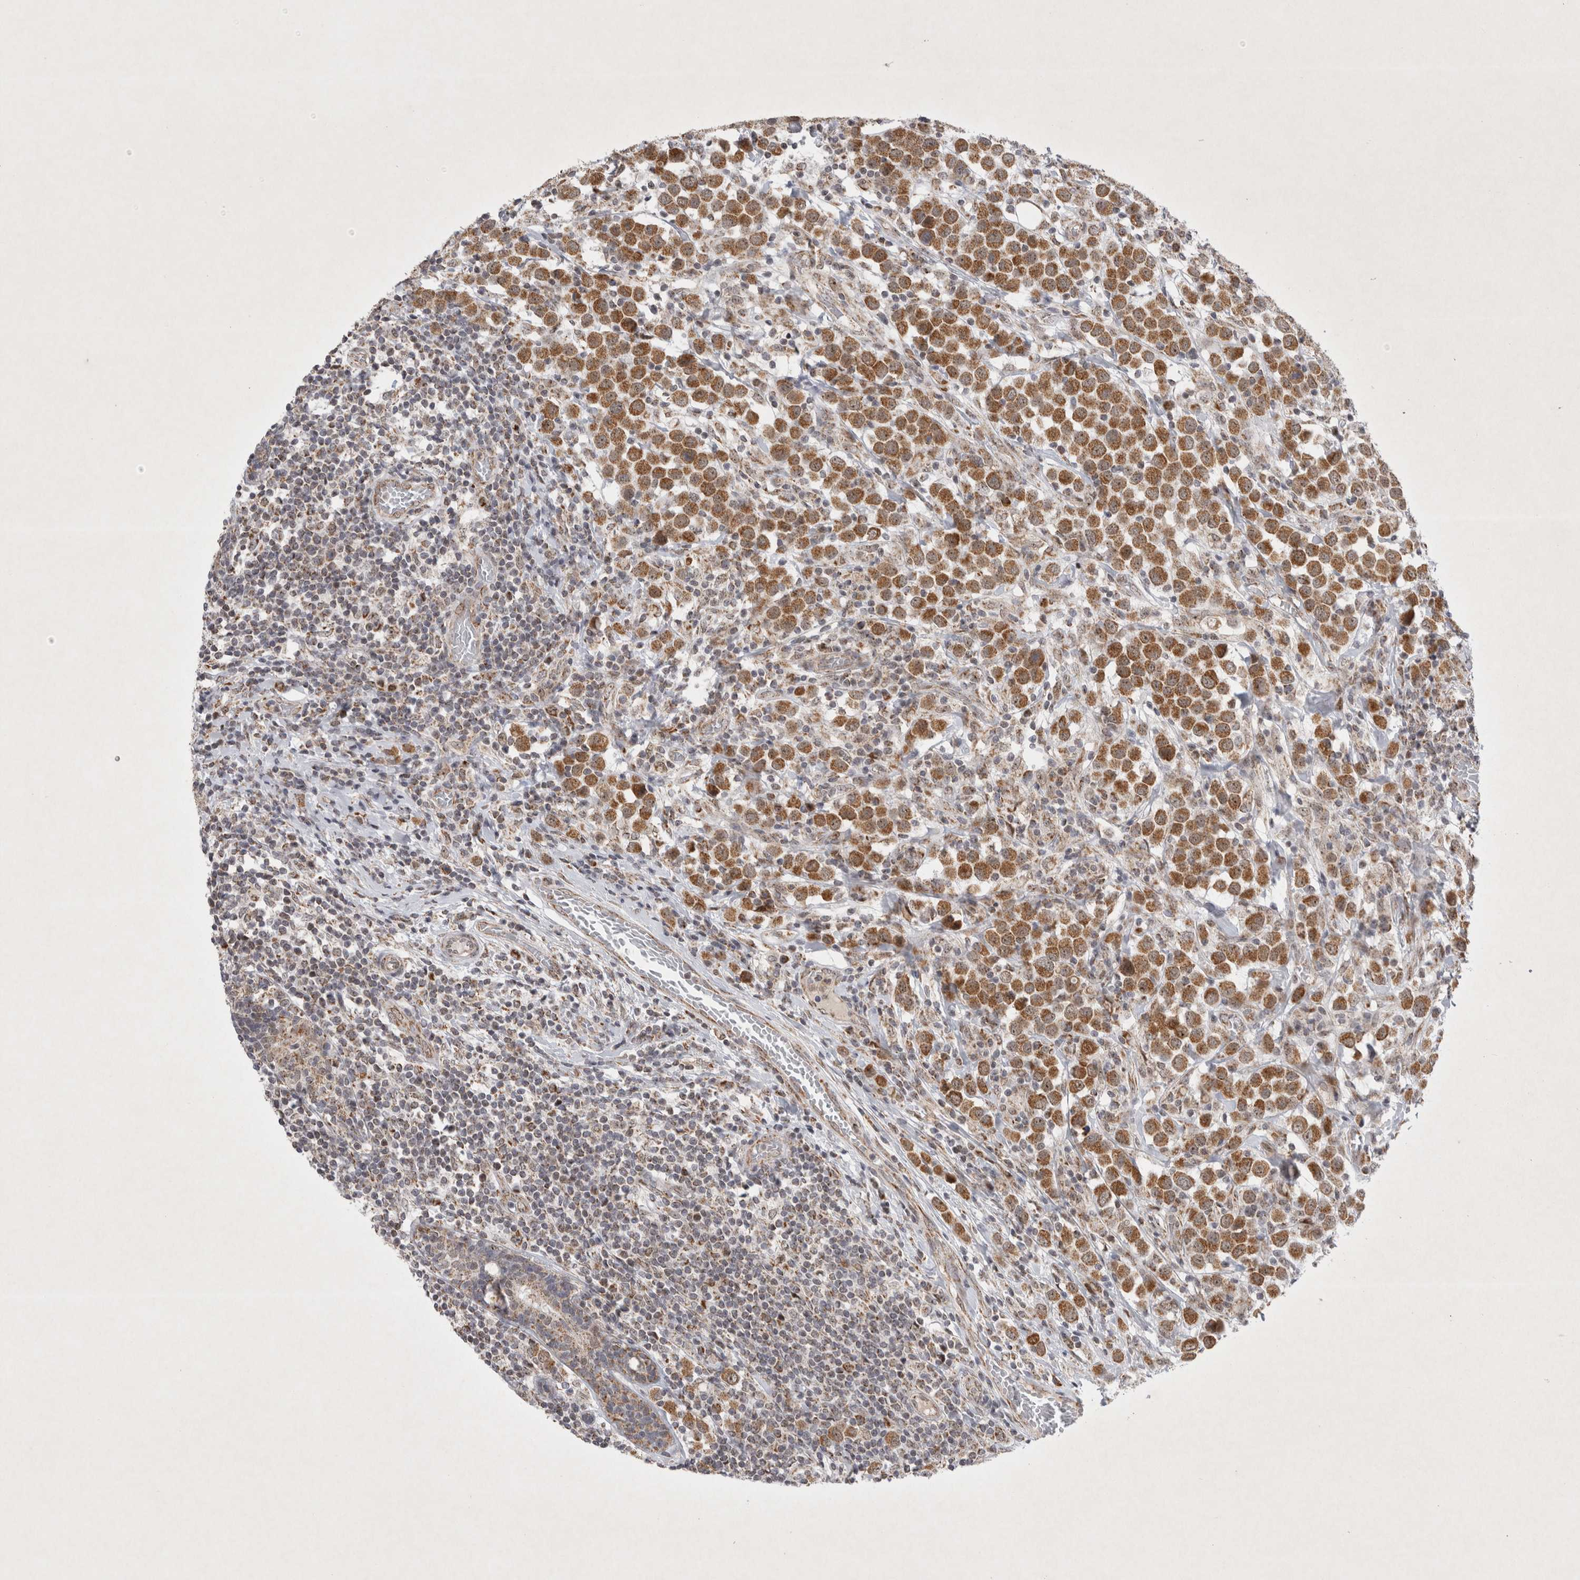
{"staining": {"intensity": "moderate", "quantity": ">75%", "location": "cytoplasmic/membranous"}, "tissue": "breast cancer", "cell_type": "Tumor cells", "image_type": "cancer", "snomed": [{"axis": "morphology", "description": "Duct carcinoma"}, {"axis": "topography", "description": "Breast"}], "caption": "High-power microscopy captured an immunohistochemistry histopathology image of breast cancer (infiltrating ductal carcinoma), revealing moderate cytoplasmic/membranous expression in approximately >75% of tumor cells. (Brightfield microscopy of DAB IHC at high magnification).", "gene": "MRPL37", "patient": {"sex": "female", "age": 61}}